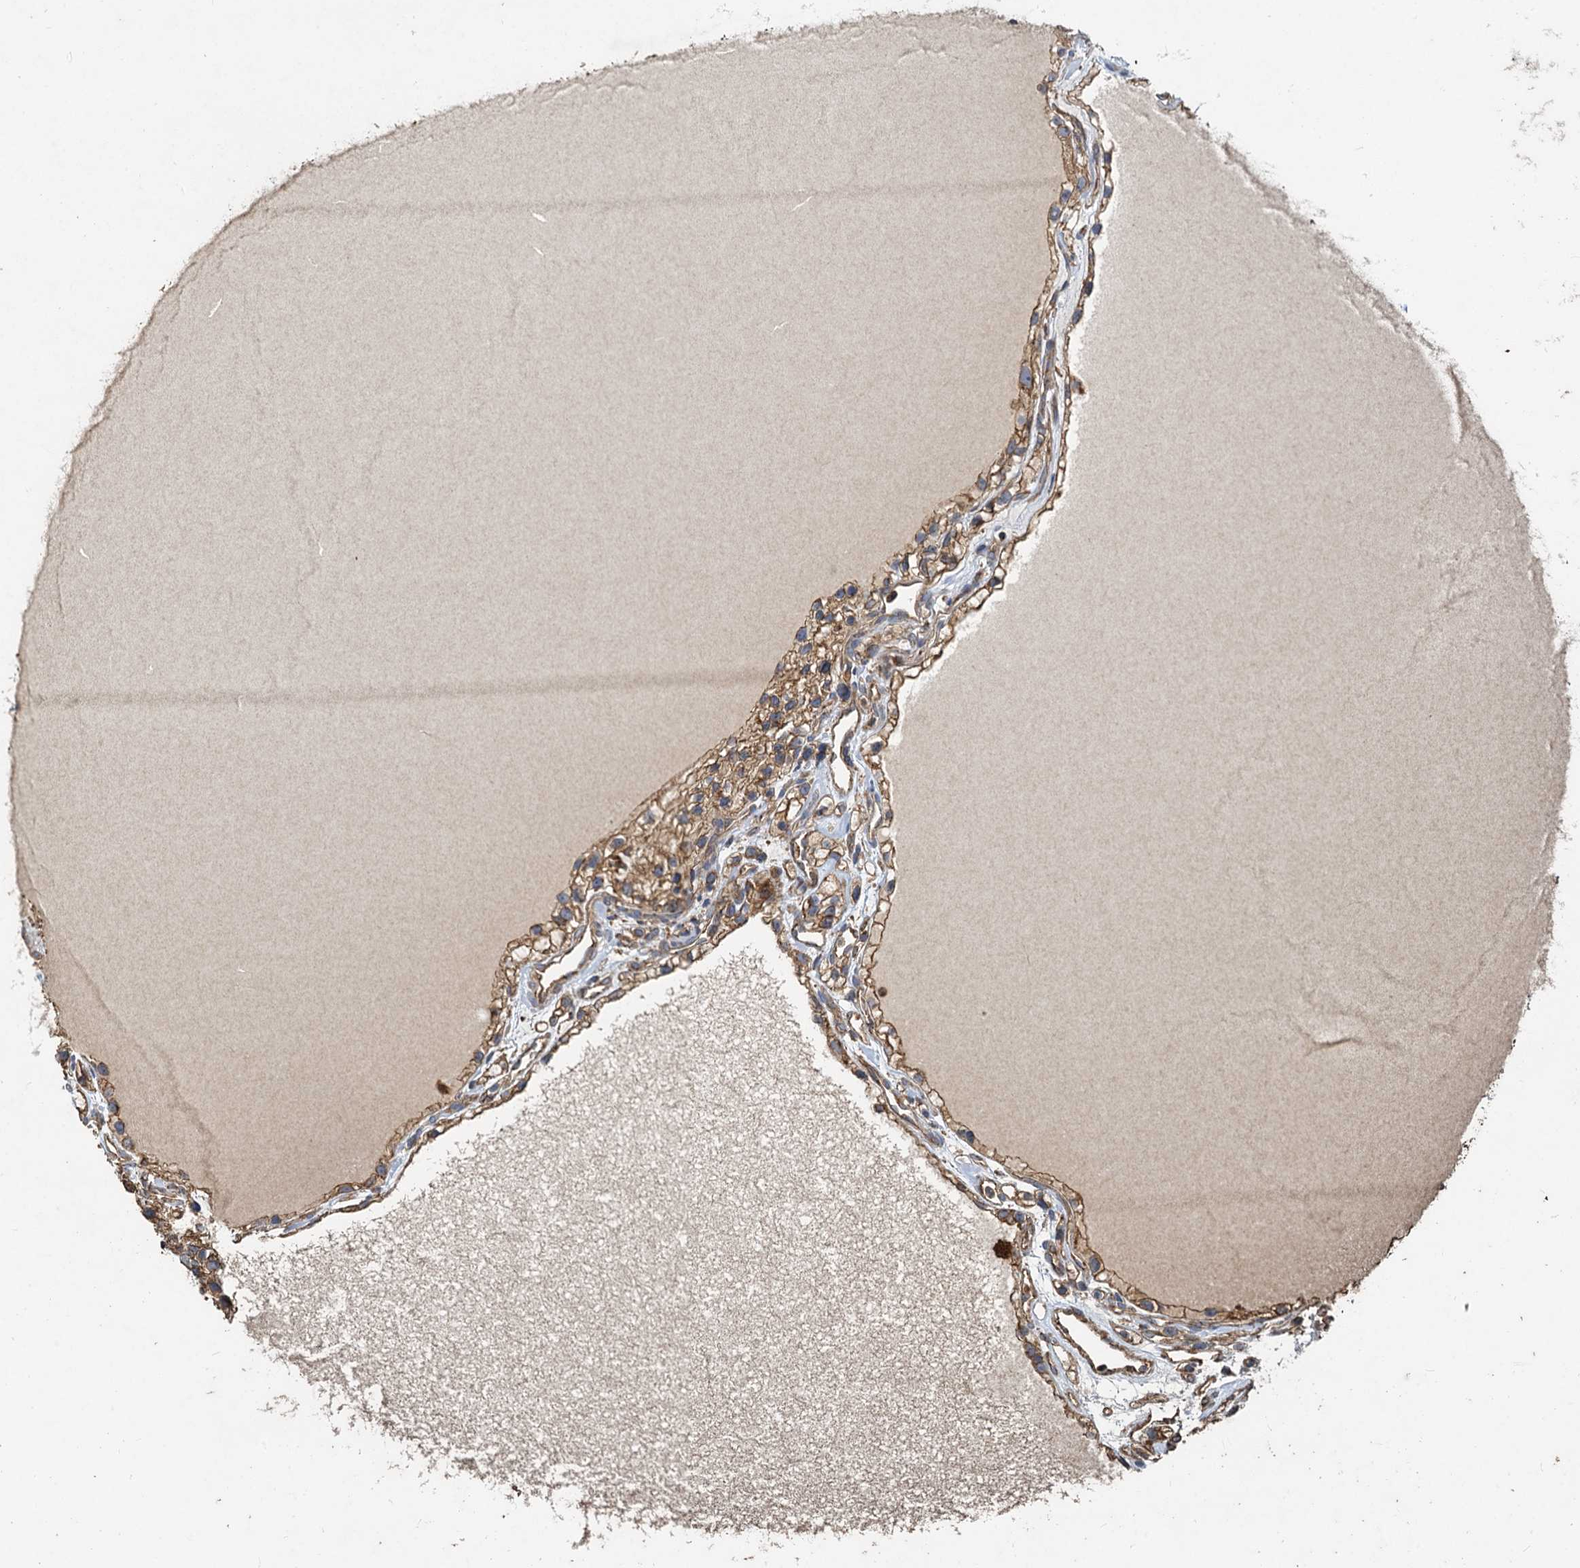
{"staining": {"intensity": "moderate", "quantity": ">75%", "location": "cytoplasmic/membranous"}, "tissue": "renal cancer", "cell_type": "Tumor cells", "image_type": "cancer", "snomed": [{"axis": "morphology", "description": "Adenocarcinoma, NOS"}, {"axis": "topography", "description": "Kidney"}], "caption": "A brown stain labels moderate cytoplasmic/membranous positivity of a protein in renal cancer tumor cells. (DAB (3,3'-diaminobenzidine) = brown stain, brightfield microscopy at high magnification).", "gene": "SDS", "patient": {"sex": "female", "age": 57}}